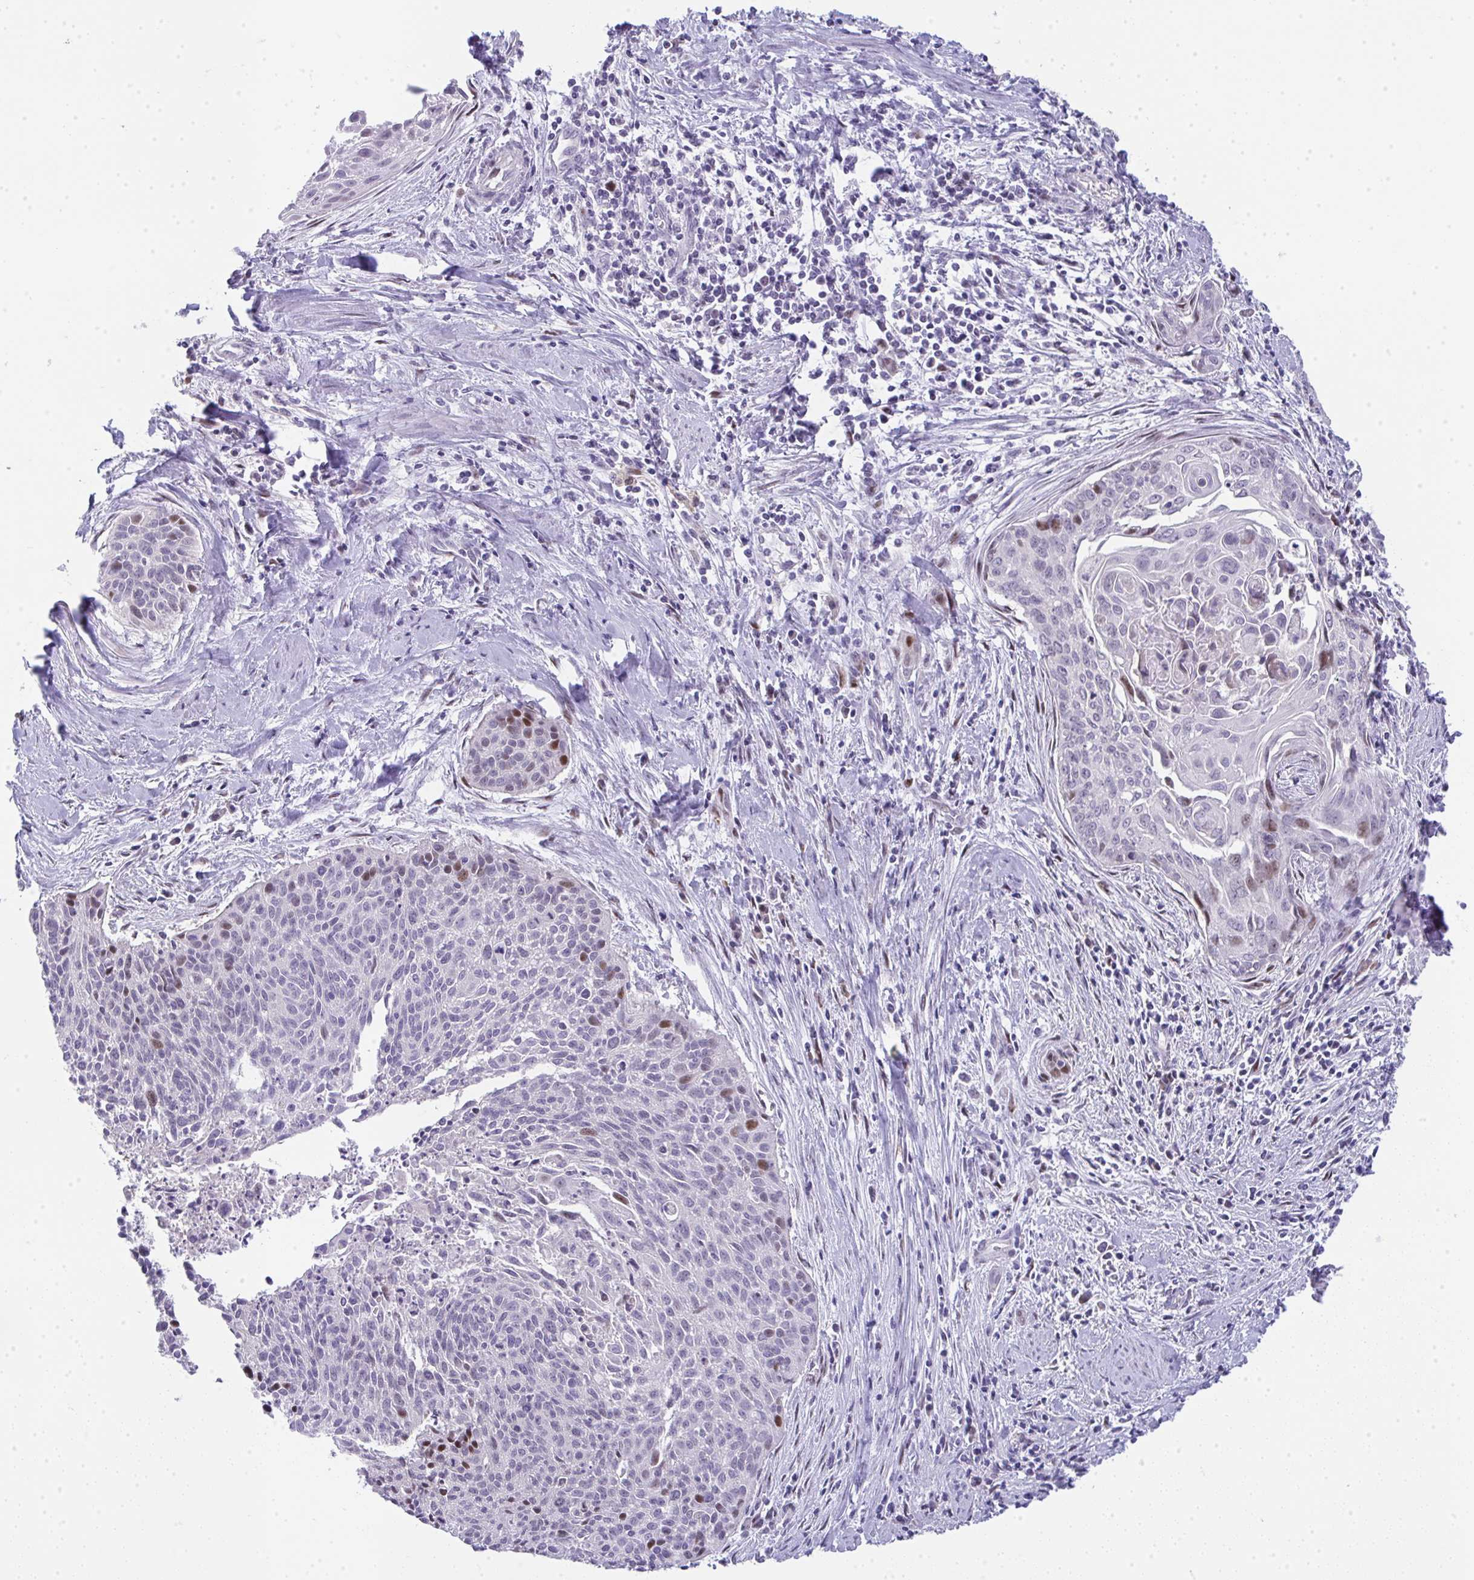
{"staining": {"intensity": "moderate", "quantity": "<25%", "location": "nuclear"}, "tissue": "cervical cancer", "cell_type": "Tumor cells", "image_type": "cancer", "snomed": [{"axis": "morphology", "description": "Squamous cell carcinoma, NOS"}, {"axis": "topography", "description": "Cervix"}], "caption": "There is low levels of moderate nuclear expression in tumor cells of cervical squamous cell carcinoma, as demonstrated by immunohistochemical staining (brown color).", "gene": "GALNT16", "patient": {"sex": "female", "age": 55}}